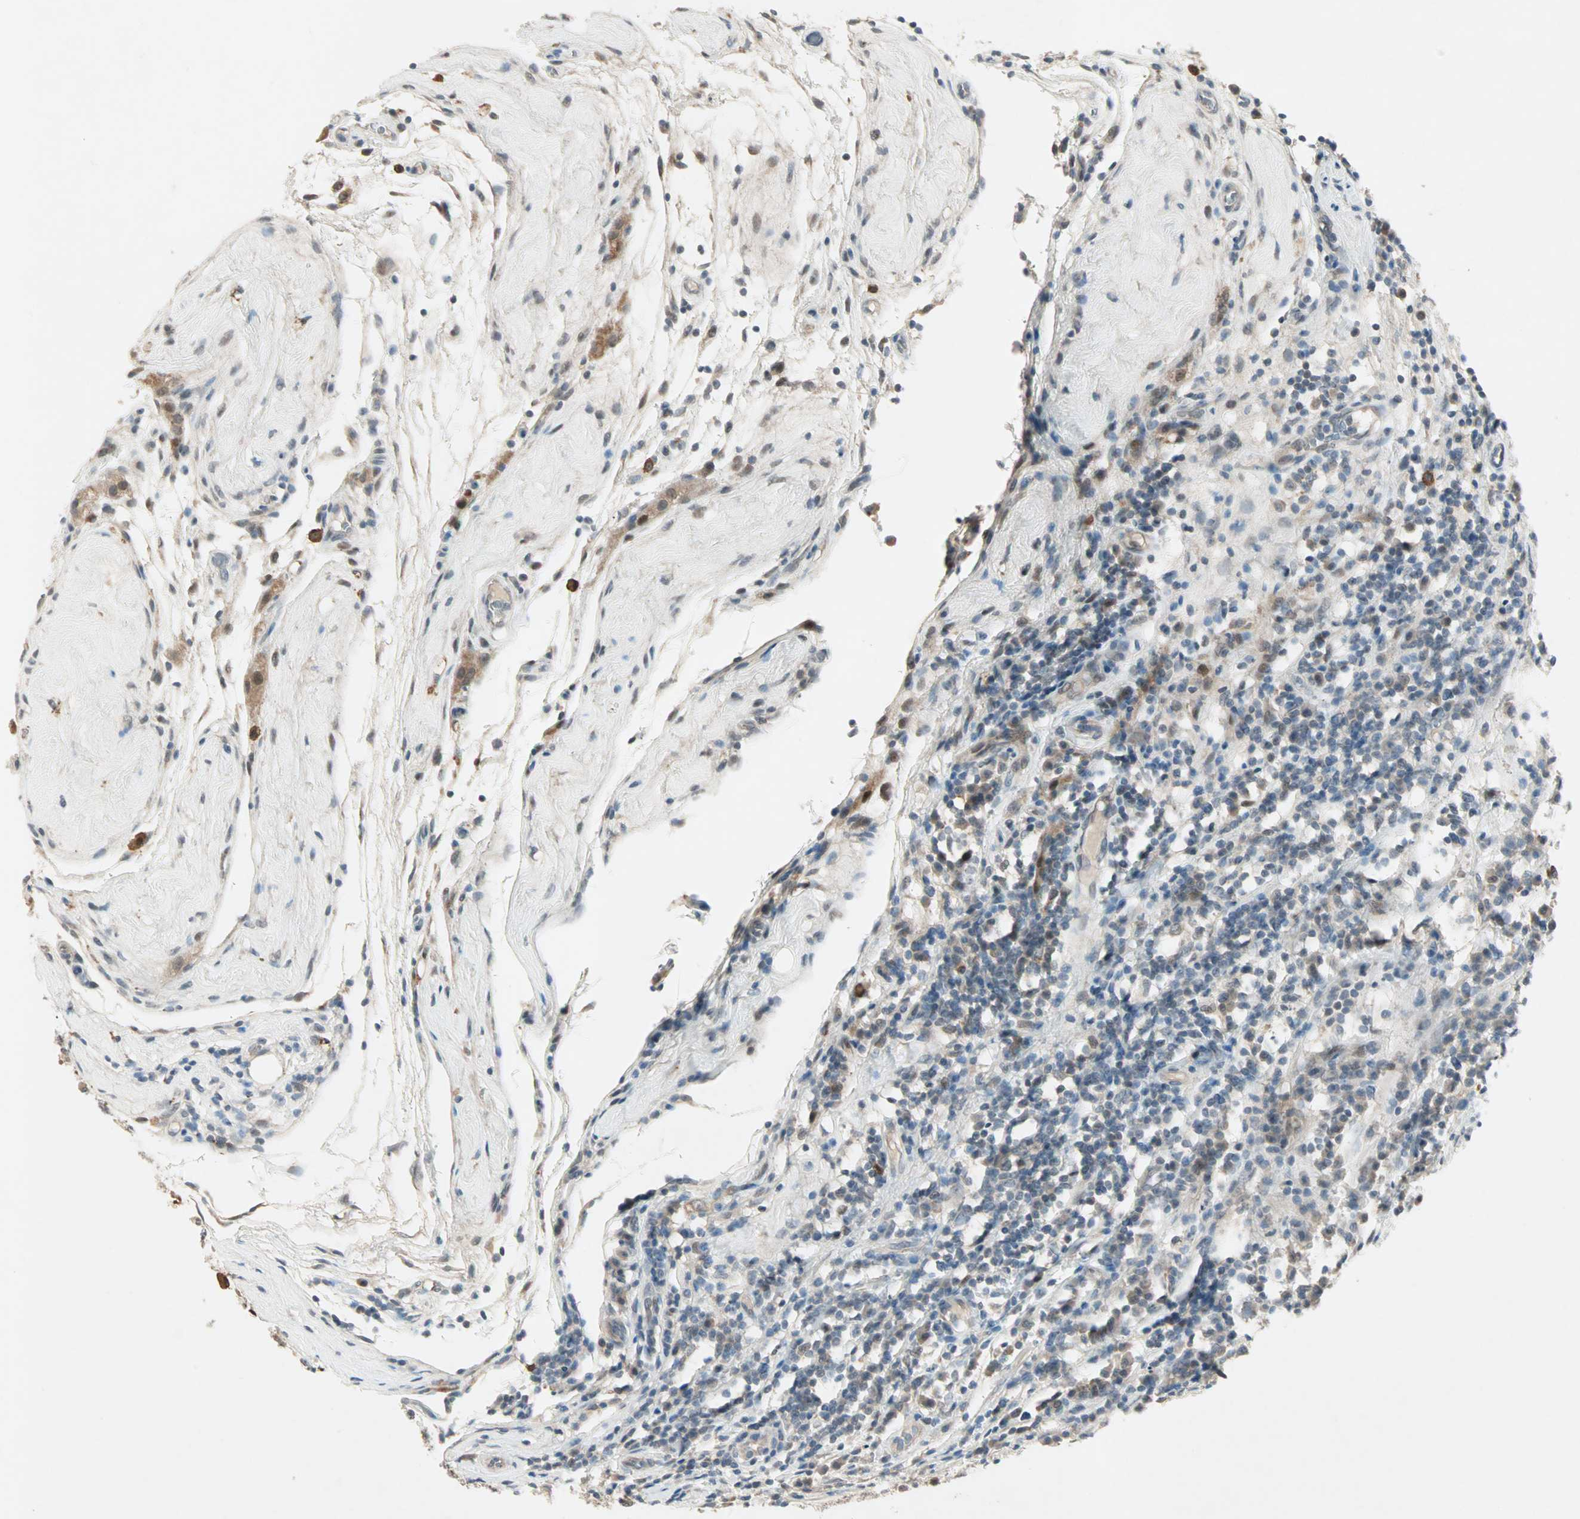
{"staining": {"intensity": "weak", "quantity": "<25%", "location": "cytoplasmic/membranous"}, "tissue": "testis cancer", "cell_type": "Tumor cells", "image_type": "cancer", "snomed": [{"axis": "morphology", "description": "Seminoma, NOS"}, {"axis": "topography", "description": "Testis"}], "caption": "This is an immunohistochemistry photomicrograph of testis cancer (seminoma). There is no staining in tumor cells.", "gene": "RTL6", "patient": {"sex": "male", "age": 43}}